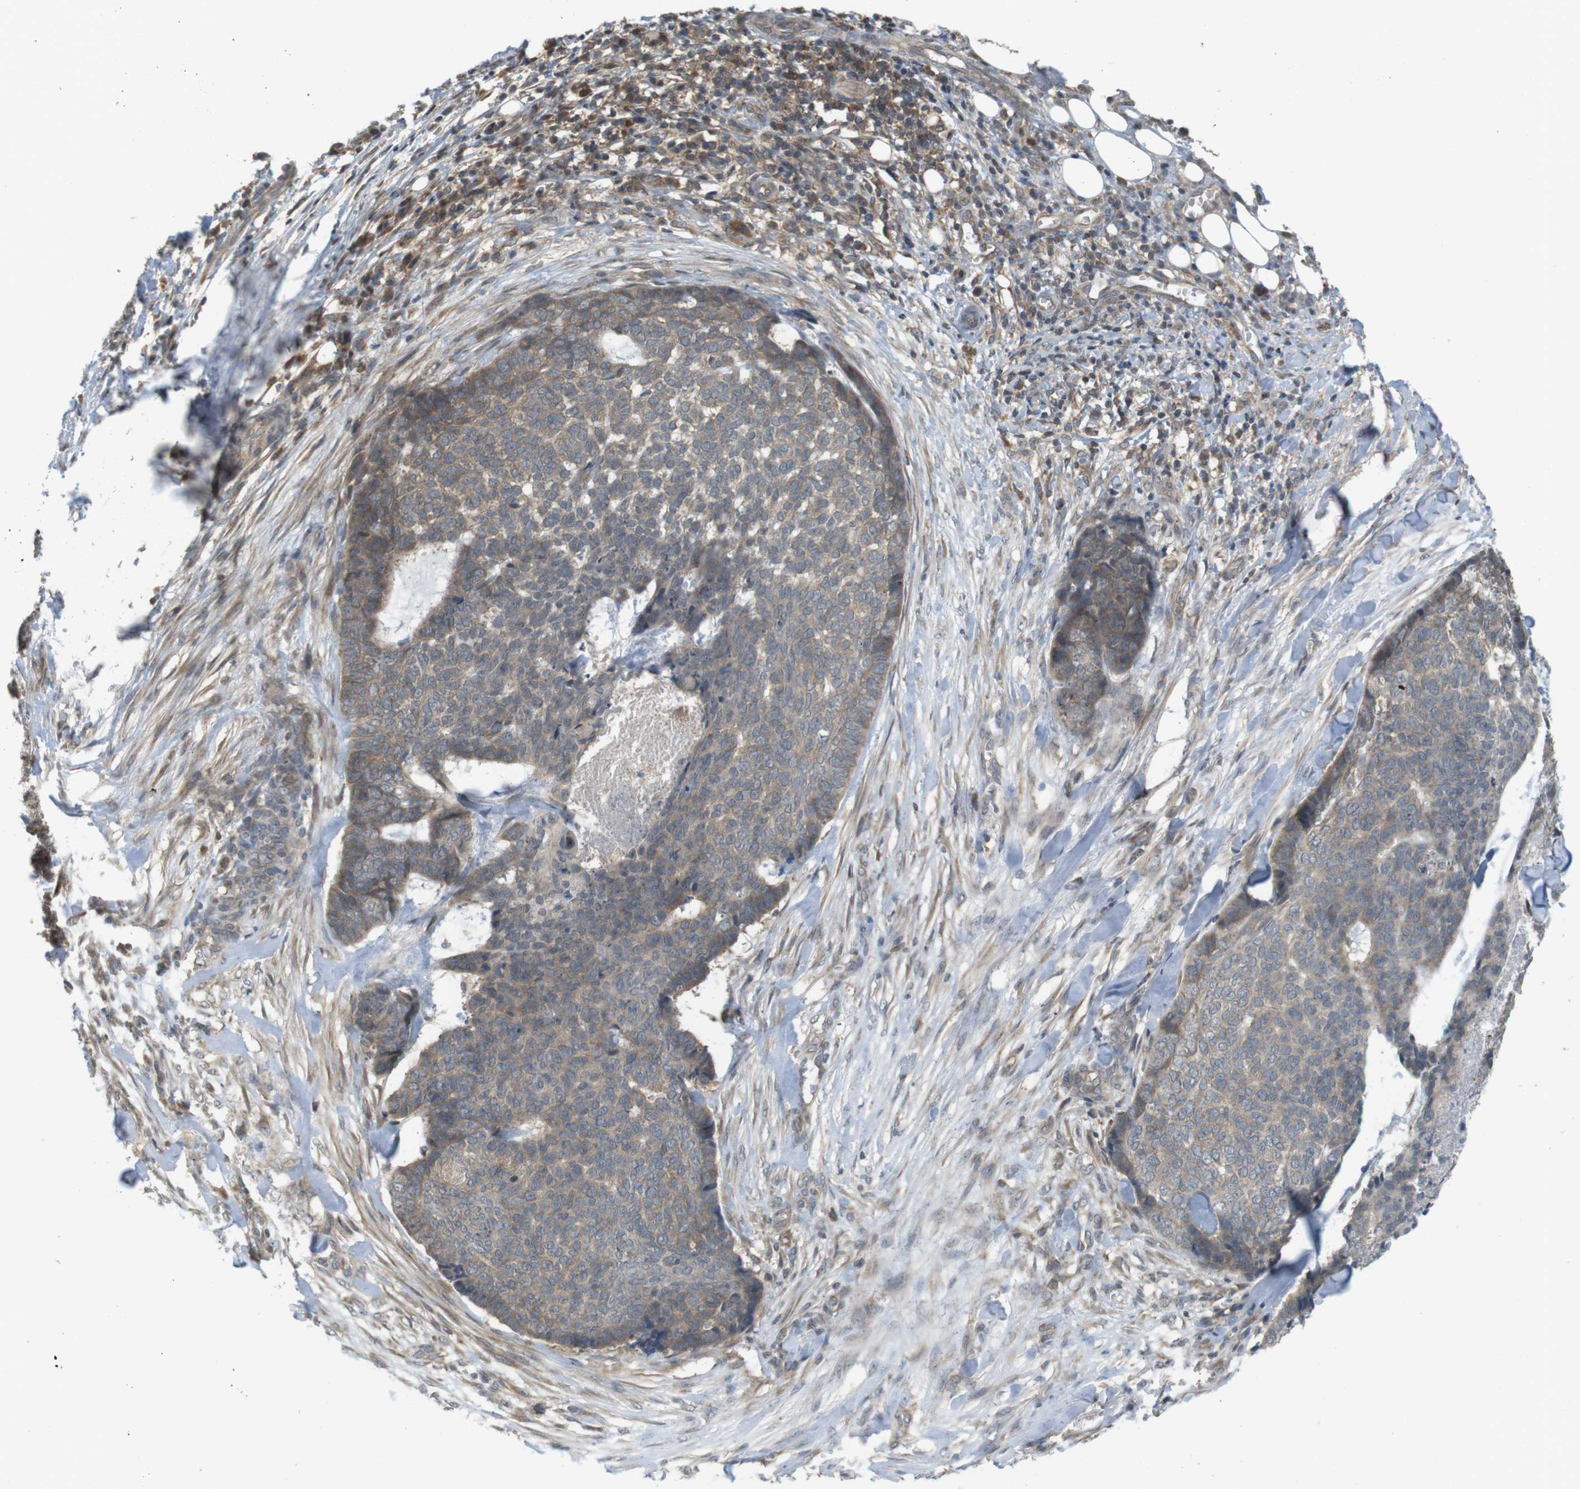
{"staining": {"intensity": "moderate", "quantity": ">75%", "location": "cytoplasmic/membranous"}, "tissue": "skin cancer", "cell_type": "Tumor cells", "image_type": "cancer", "snomed": [{"axis": "morphology", "description": "Basal cell carcinoma"}, {"axis": "topography", "description": "Skin"}], "caption": "A histopathology image showing moderate cytoplasmic/membranous positivity in approximately >75% of tumor cells in basal cell carcinoma (skin), as visualized by brown immunohistochemical staining.", "gene": "RNF130", "patient": {"sex": "male", "age": 84}}